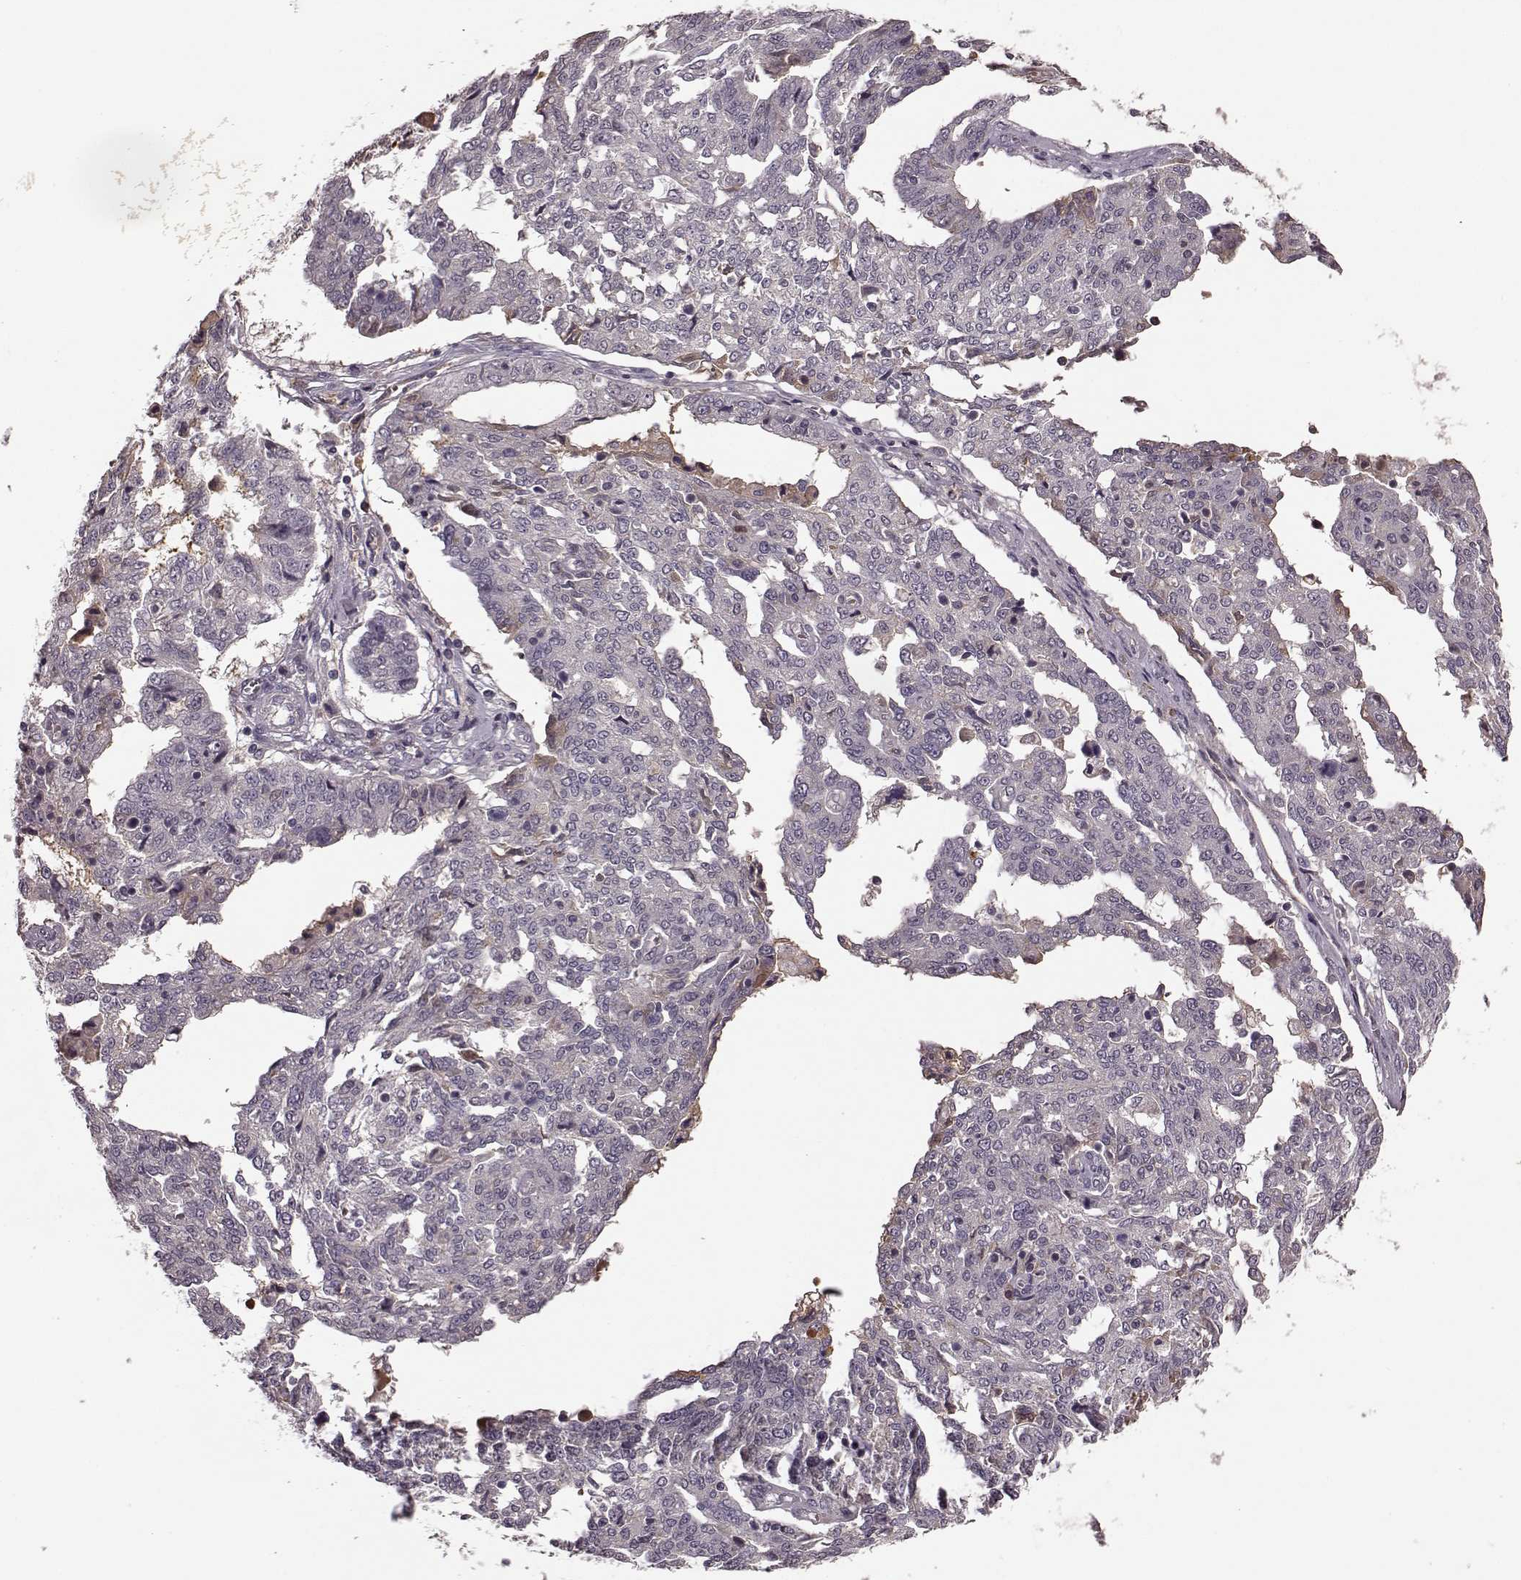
{"staining": {"intensity": "negative", "quantity": "none", "location": "none"}, "tissue": "ovarian cancer", "cell_type": "Tumor cells", "image_type": "cancer", "snomed": [{"axis": "morphology", "description": "Cystadenocarcinoma, serous, NOS"}, {"axis": "topography", "description": "Ovary"}], "caption": "Tumor cells are negative for brown protein staining in serous cystadenocarcinoma (ovarian). Brightfield microscopy of immunohistochemistry (IHC) stained with DAB (3,3'-diaminobenzidine) (brown) and hematoxylin (blue), captured at high magnification.", "gene": "NRL", "patient": {"sex": "female", "age": 67}}